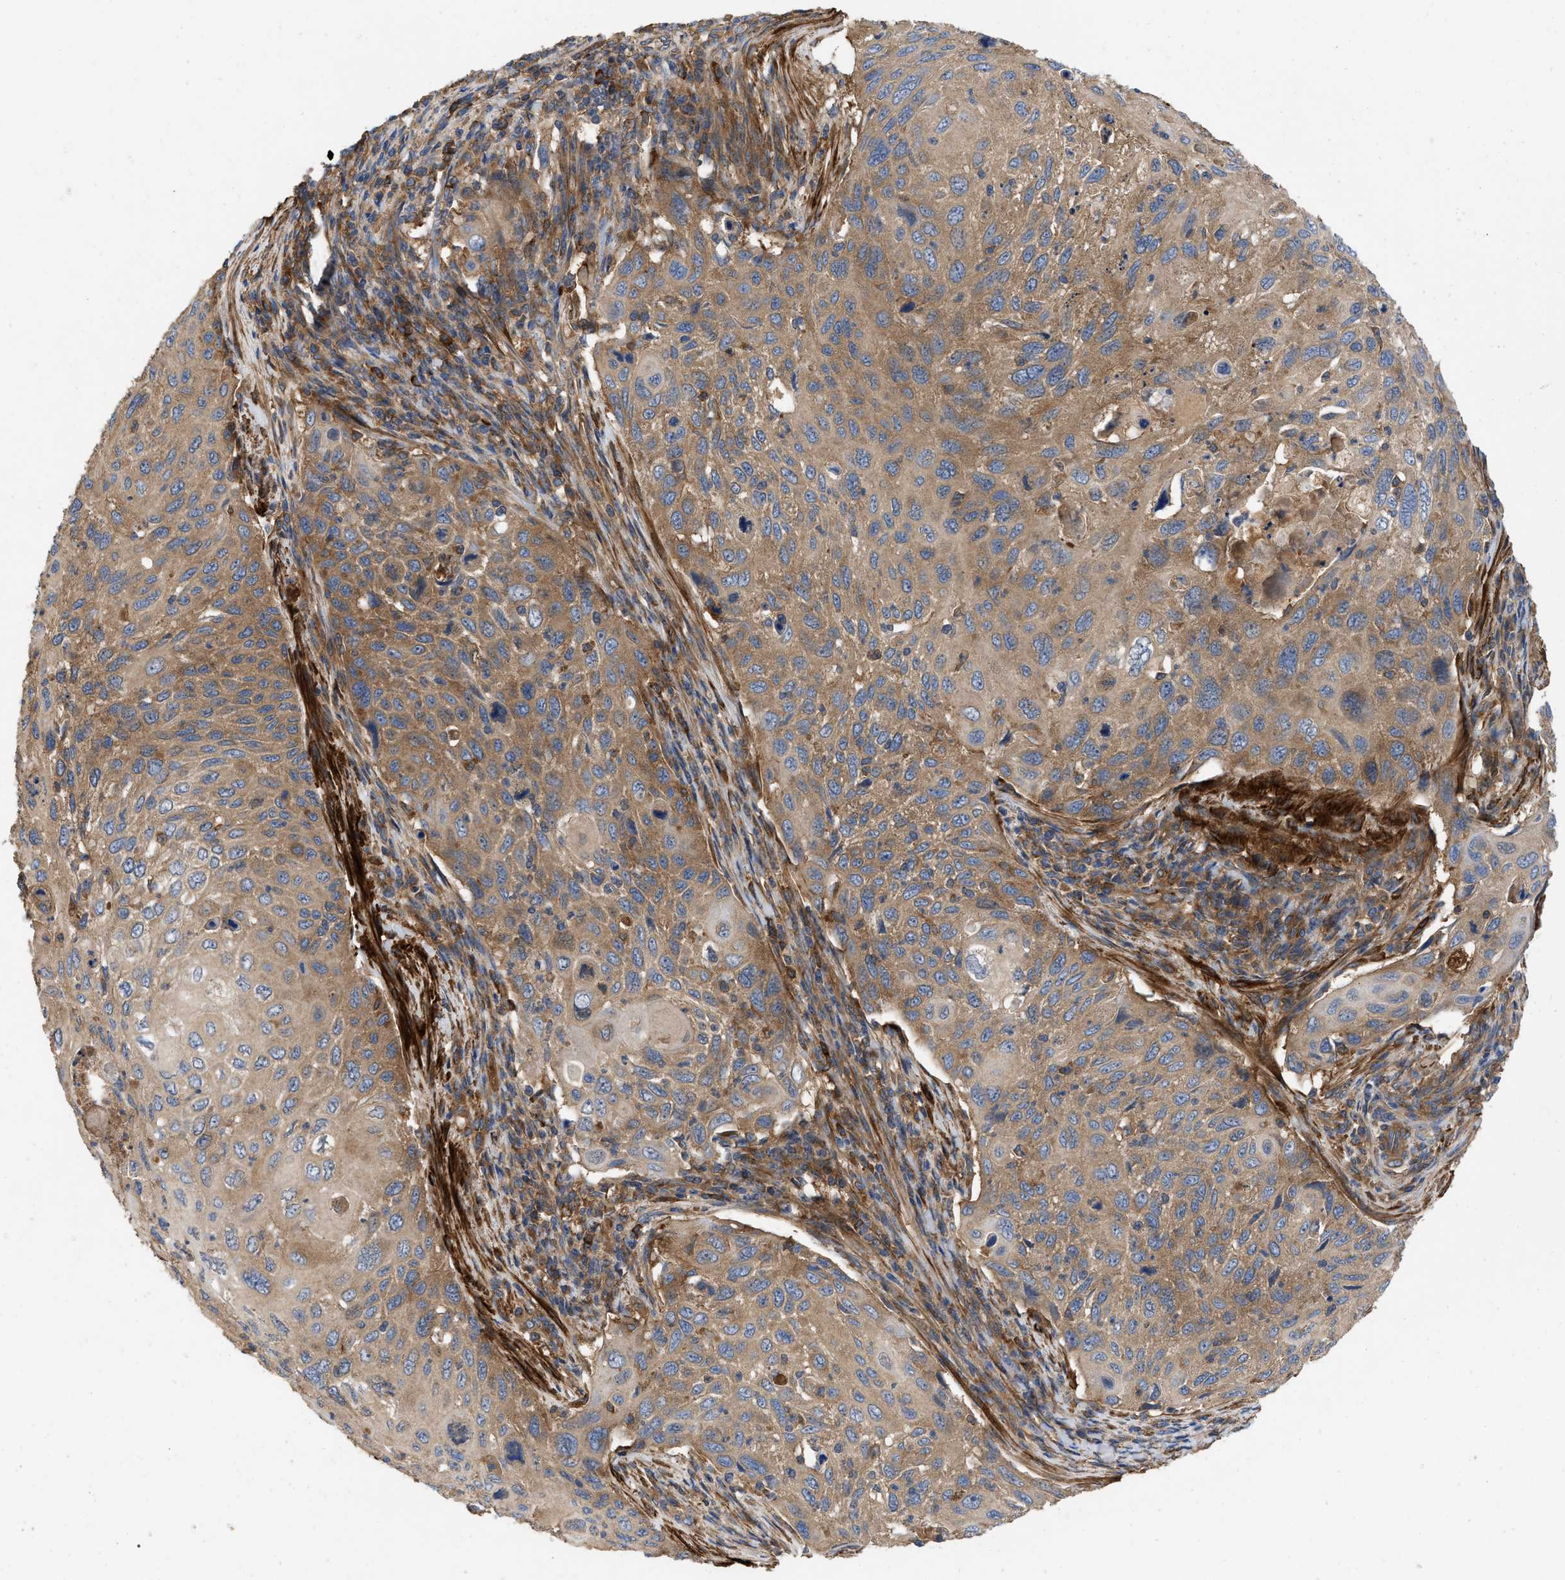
{"staining": {"intensity": "moderate", "quantity": ">75%", "location": "cytoplasmic/membranous"}, "tissue": "cervical cancer", "cell_type": "Tumor cells", "image_type": "cancer", "snomed": [{"axis": "morphology", "description": "Squamous cell carcinoma, NOS"}, {"axis": "topography", "description": "Cervix"}], "caption": "A micrograph of cervical squamous cell carcinoma stained for a protein displays moderate cytoplasmic/membranous brown staining in tumor cells.", "gene": "RABEP1", "patient": {"sex": "female", "age": 70}}